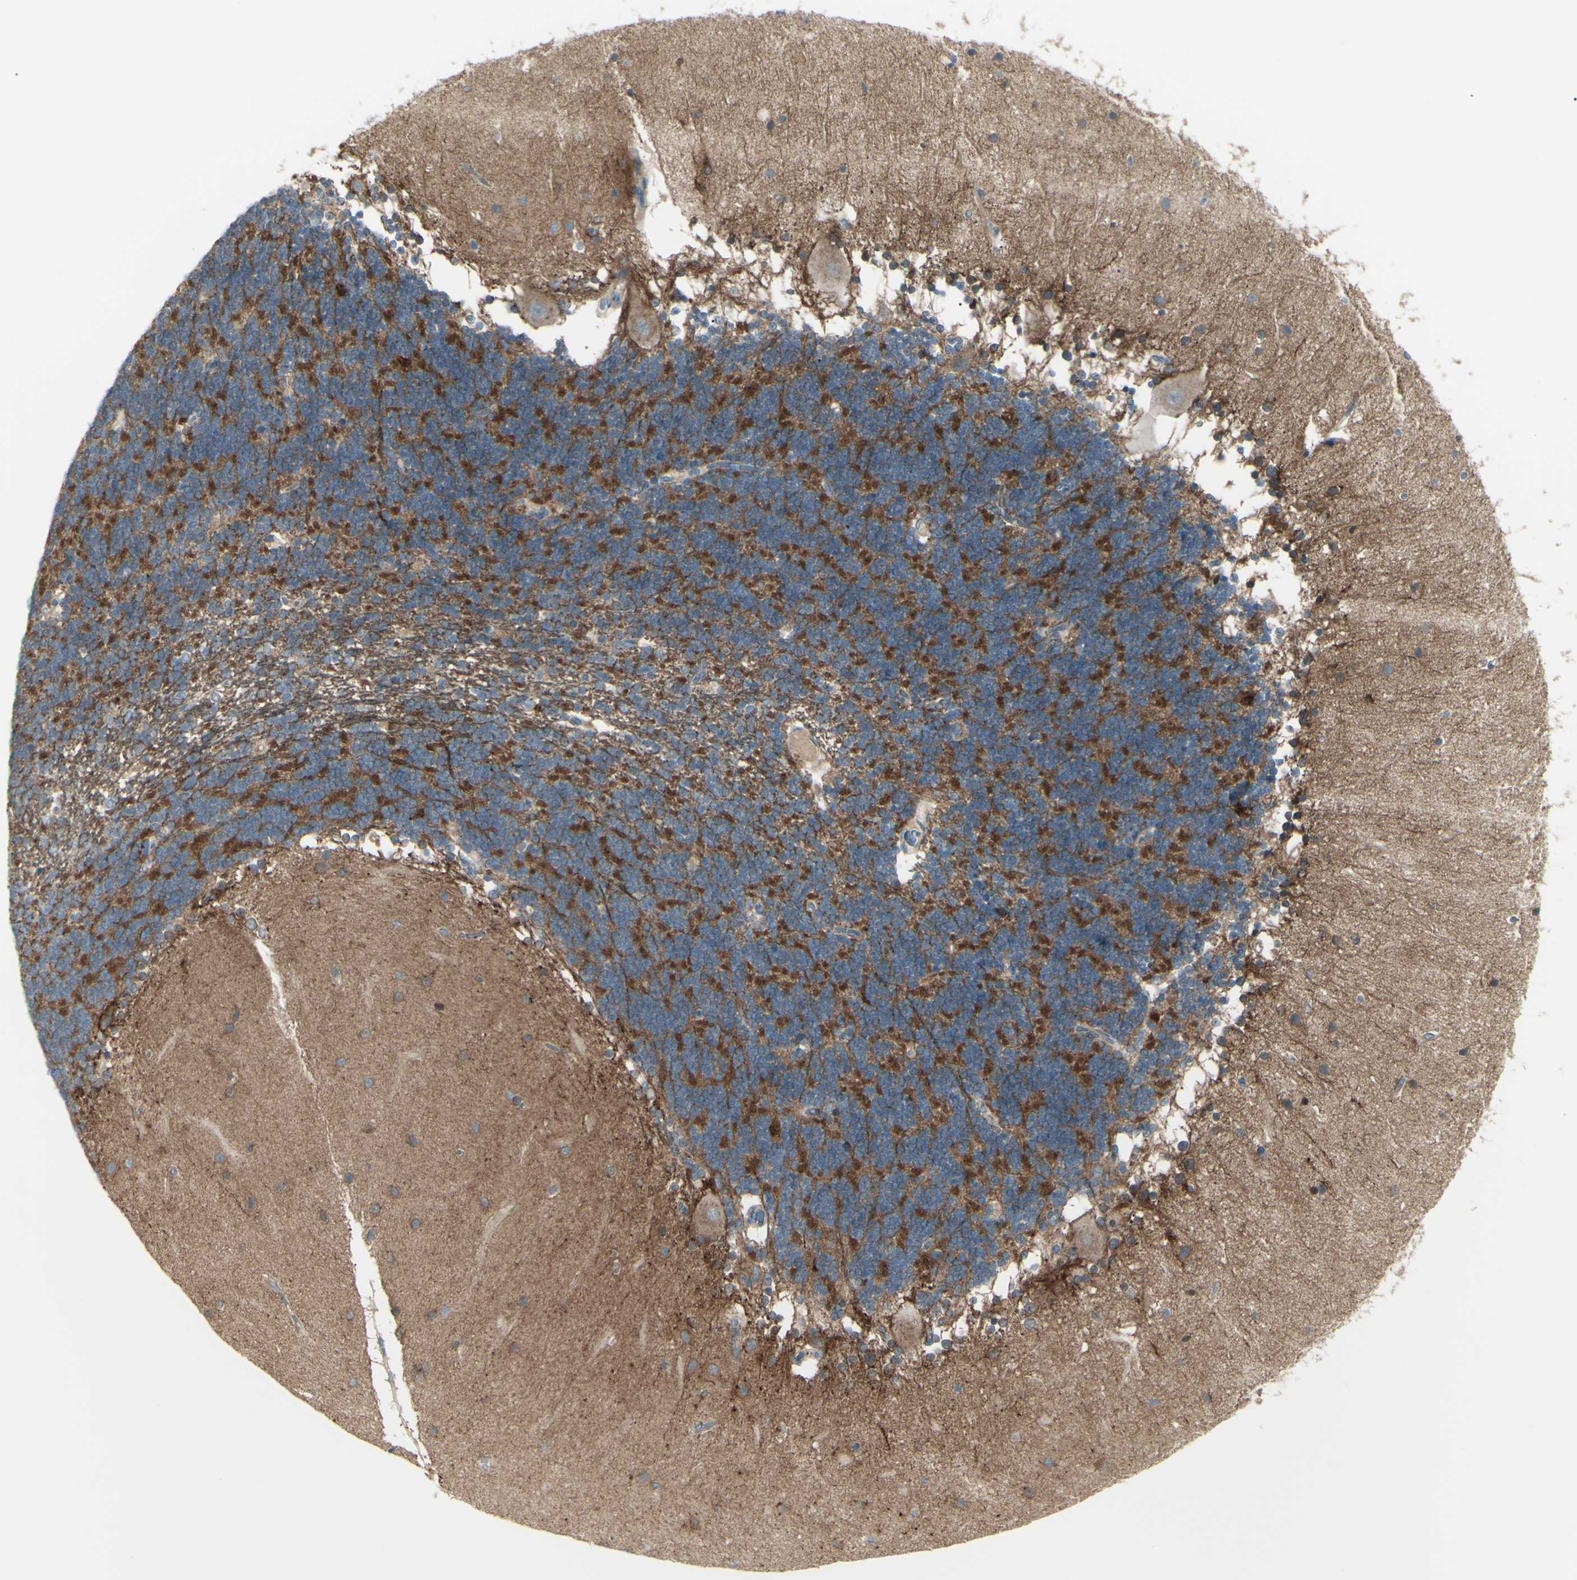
{"staining": {"intensity": "moderate", "quantity": ">75%", "location": "cytoplasmic/membranous"}, "tissue": "cerebellum", "cell_type": "Cells in granular layer", "image_type": "normal", "snomed": [{"axis": "morphology", "description": "Normal tissue, NOS"}, {"axis": "topography", "description": "Cerebellum"}], "caption": "IHC staining of benign cerebellum, which reveals medium levels of moderate cytoplasmic/membranous positivity in about >75% of cells in granular layer indicating moderate cytoplasmic/membranous protein staining. The staining was performed using DAB (3,3'-diaminobenzidine) (brown) for protein detection and nuclei were counterstained in hematoxylin (blue).", "gene": "PCDHGA10", "patient": {"sex": "female", "age": 54}}